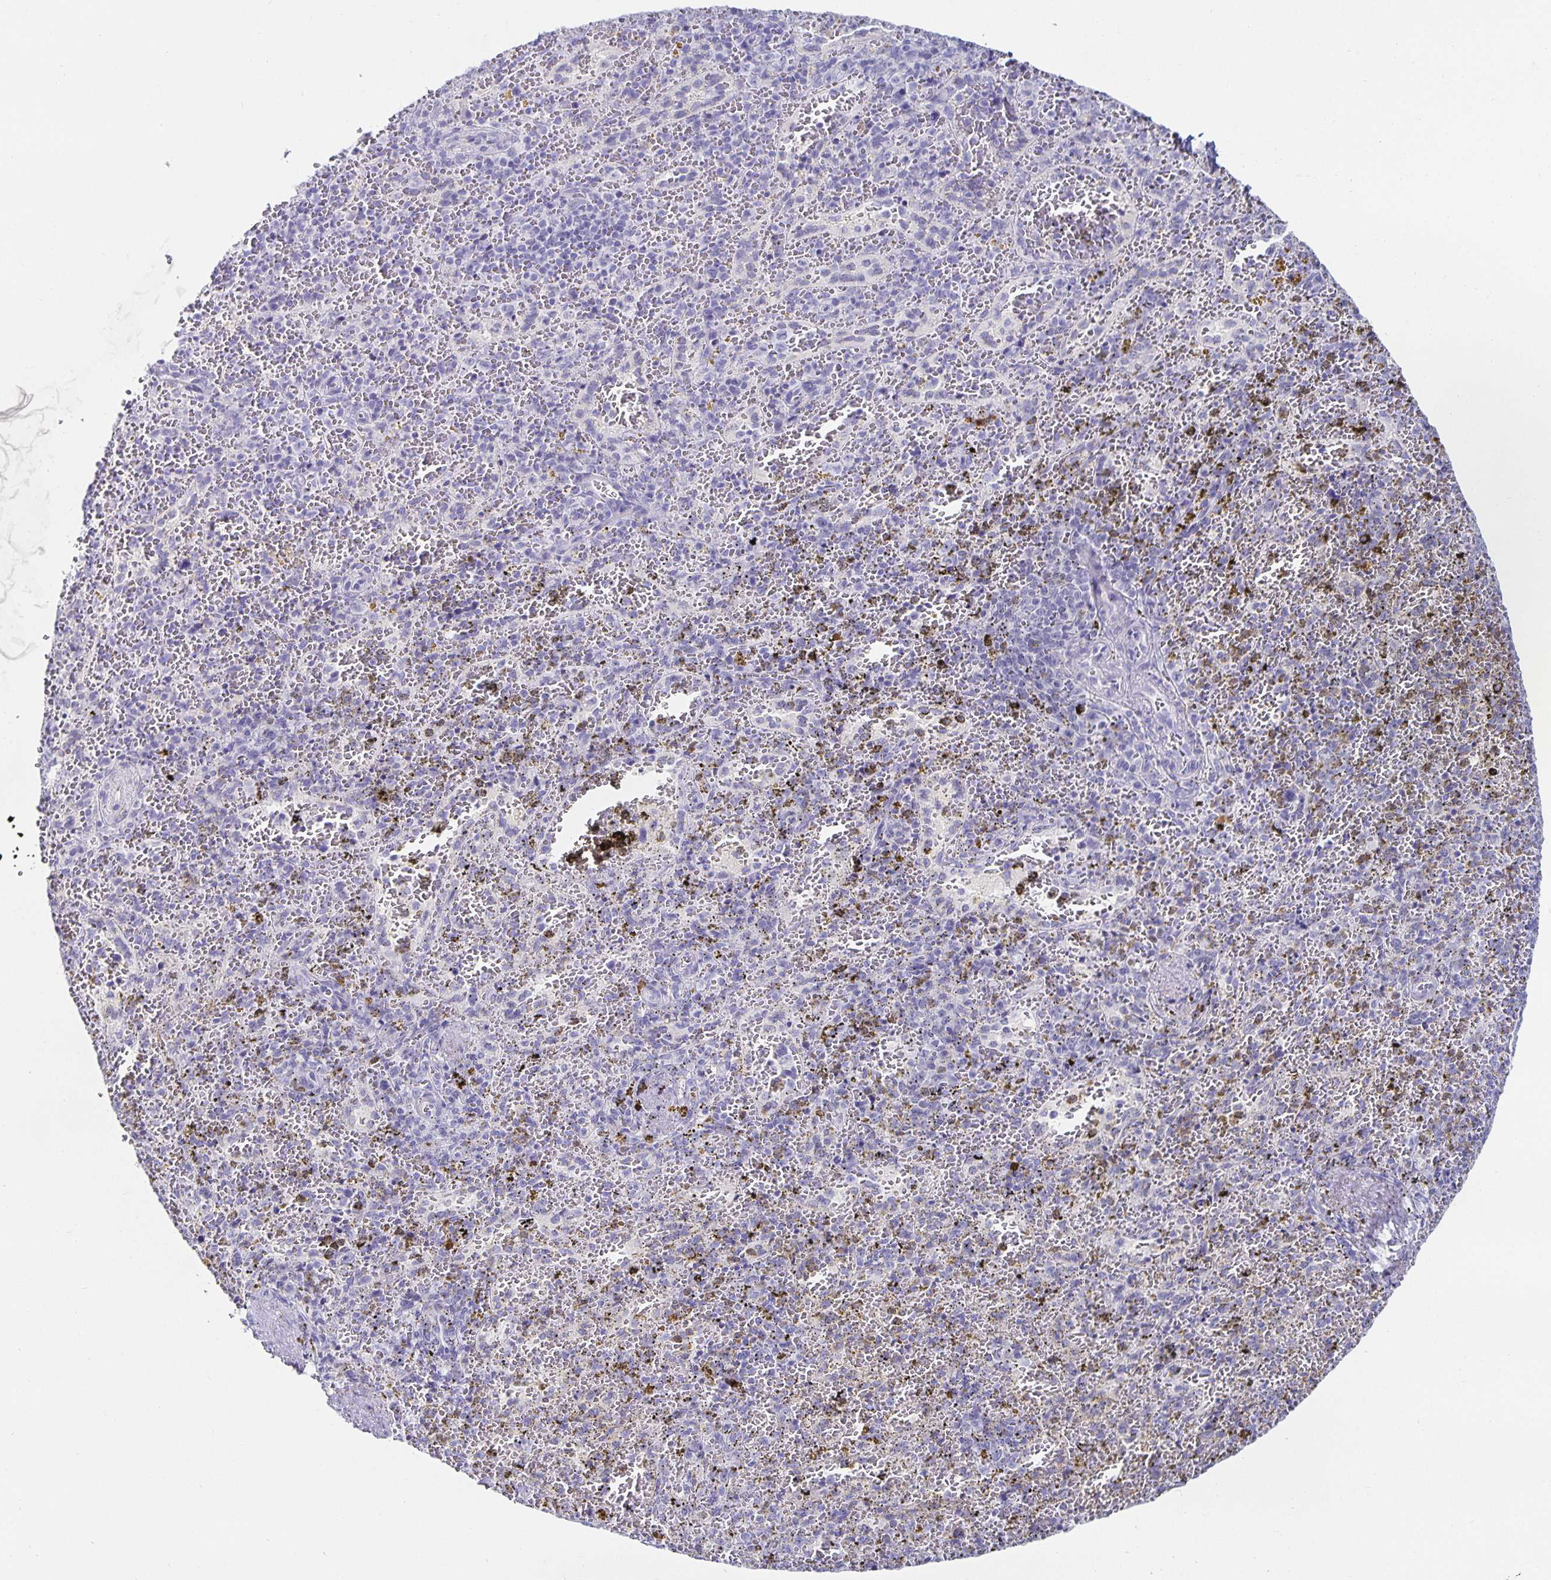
{"staining": {"intensity": "negative", "quantity": "none", "location": "none"}, "tissue": "spleen", "cell_type": "Cells in red pulp", "image_type": "normal", "snomed": [{"axis": "morphology", "description": "Normal tissue, NOS"}, {"axis": "topography", "description": "Spleen"}], "caption": "This image is of benign spleen stained with IHC to label a protein in brown with the nuclei are counter-stained blue. There is no positivity in cells in red pulp. The staining is performed using DAB brown chromogen with nuclei counter-stained in using hematoxylin.", "gene": "CHGA", "patient": {"sex": "female", "age": 50}}